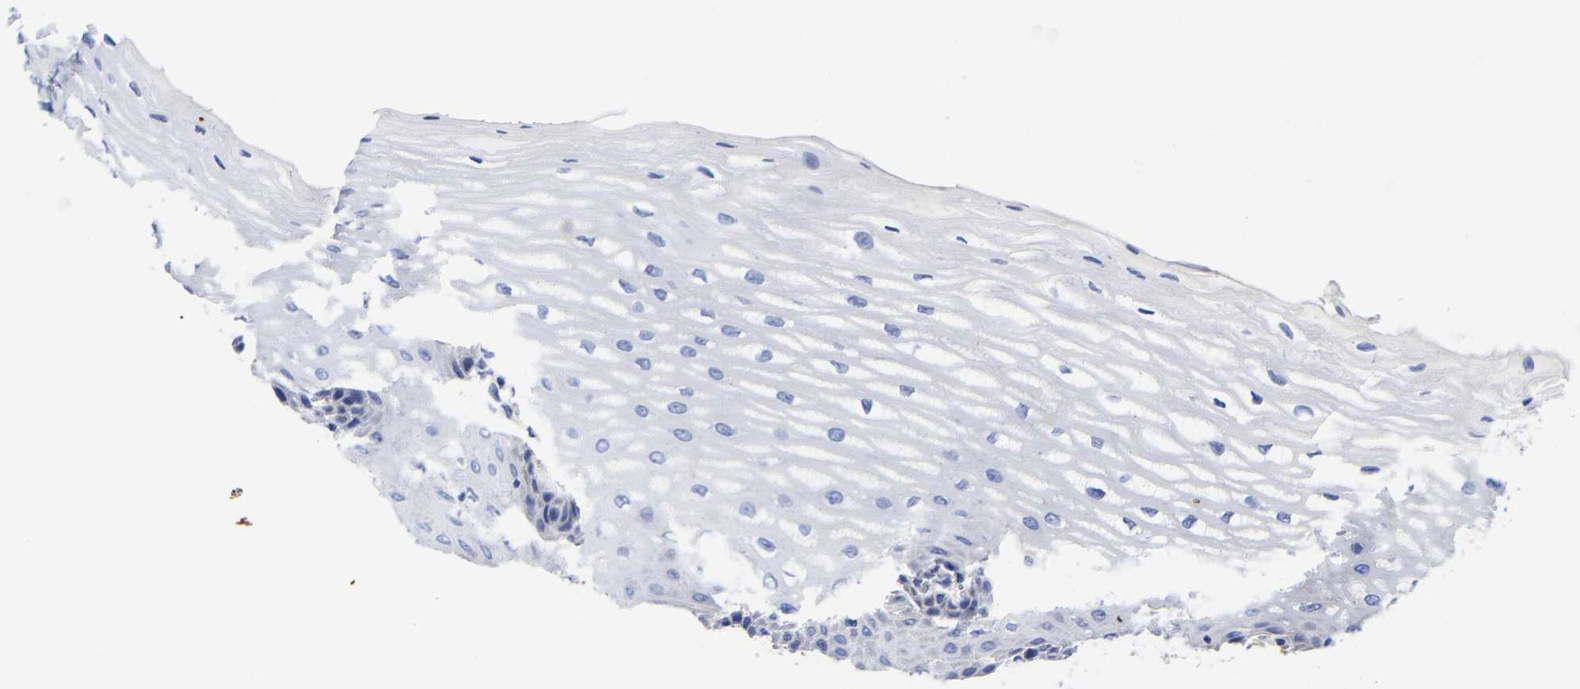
{"staining": {"intensity": "negative", "quantity": "none", "location": "none"}, "tissue": "esophagus", "cell_type": "Squamous epithelial cells", "image_type": "normal", "snomed": [{"axis": "morphology", "description": "Normal tissue, NOS"}, {"axis": "topography", "description": "Esophagus"}], "caption": "Squamous epithelial cells are negative for brown protein staining in unremarkable esophagus. Brightfield microscopy of immunohistochemistry stained with DAB (3,3'-diaminobenzidine) (brown) and hematoxylin (blue), captured at high magnification.", "gene": "CFAP298", "patient": {"sex": "male", "age": 54}}